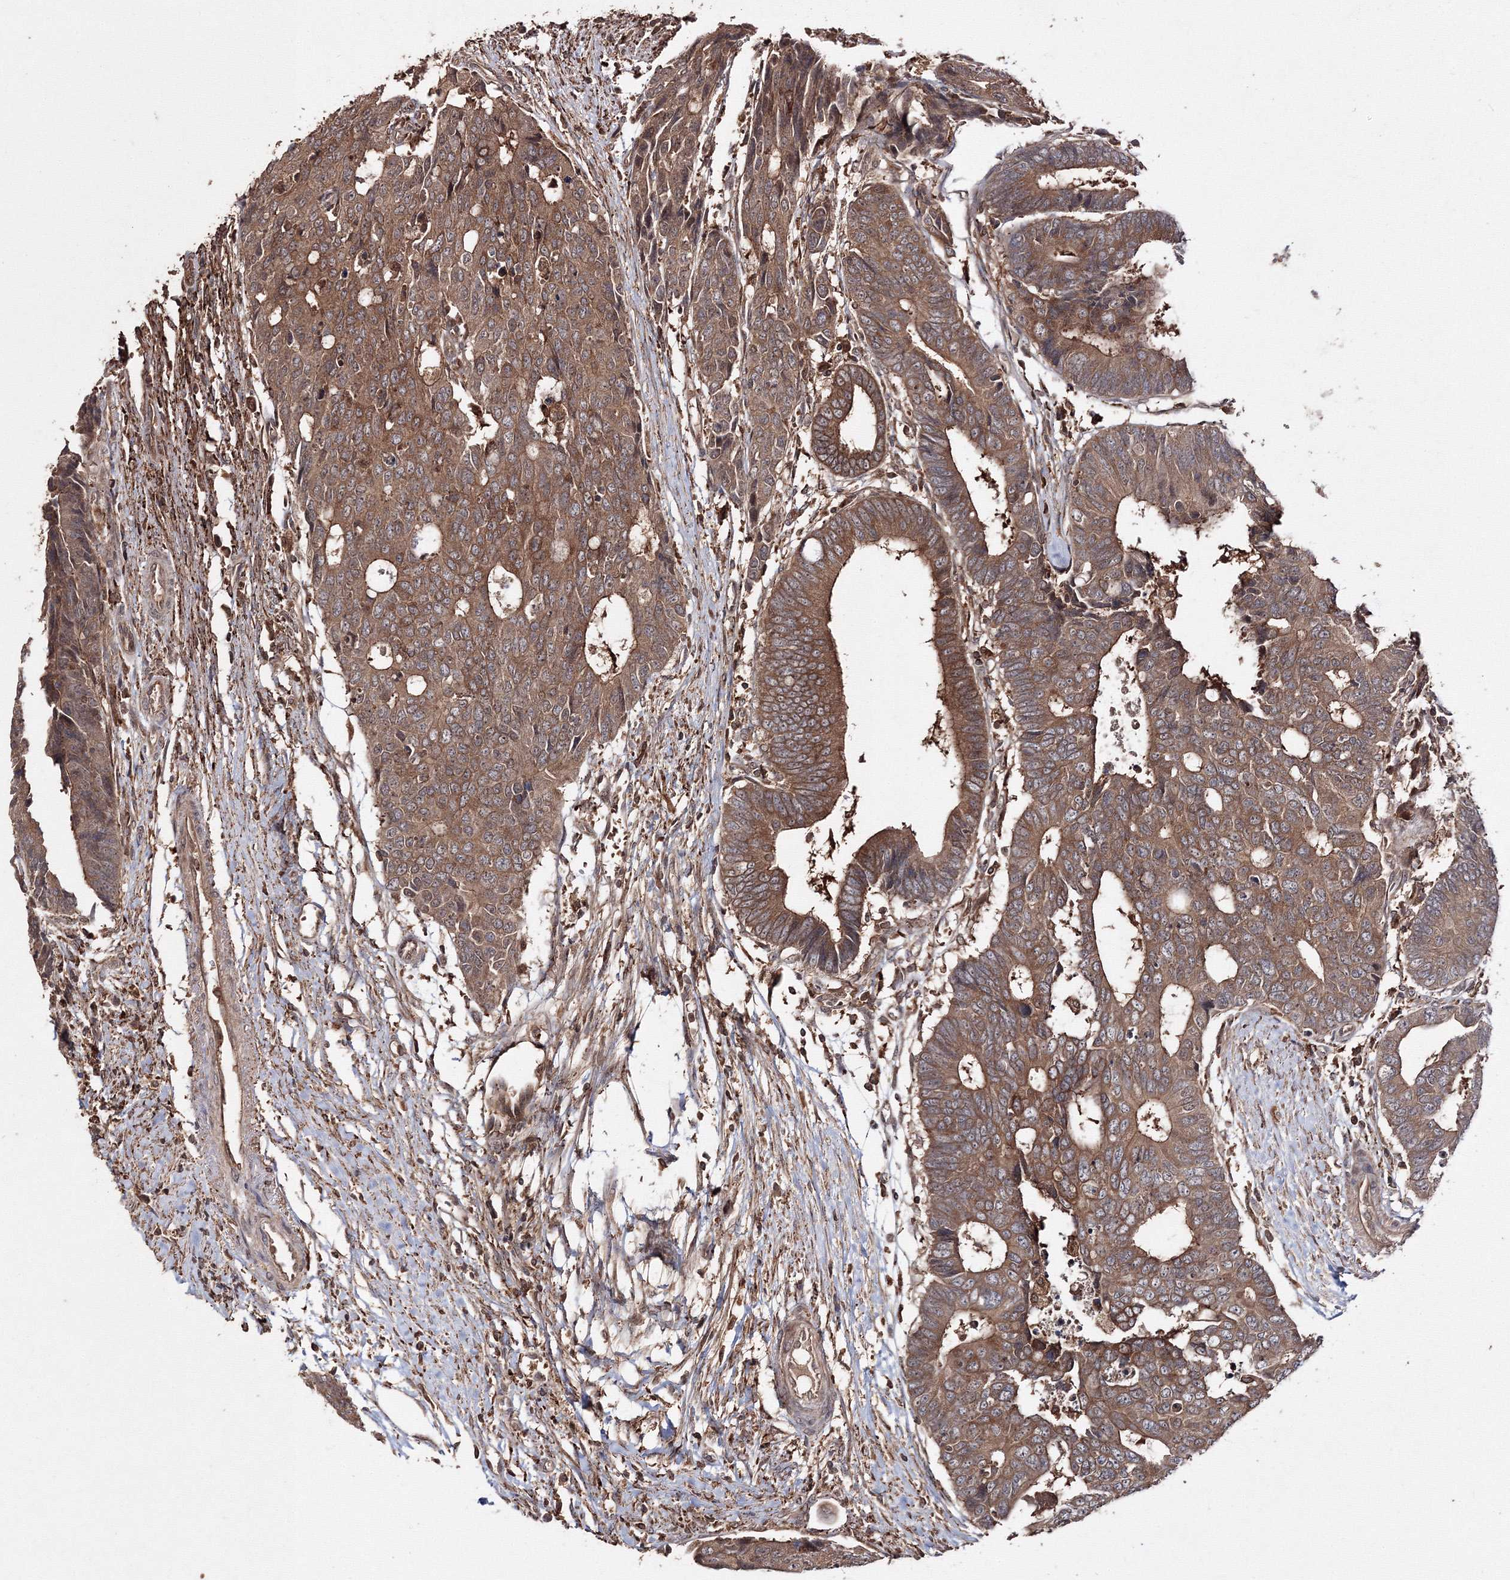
{"staining": {"intensity": "moderate", "quantity": ">75%", "location": "cytoplasmic/membranous"}, "tissue": "colorectal cancer", "cell_type": "Tumor cells", "image_type": "cancer", "snomed": [{"axis": "morphology", "description": "Adenocarcinoma, NOS"}, {"axis": "topography", "description": "Rectum"}], "caption": "Adenocarcinoma (colorectal) stained with a brown dye displays moderate cytoplasmic/membranous positive expression in approximately >75% of tumor cells.", "gene": "DDO", "patient": {"sex": "male", "age": 84}}